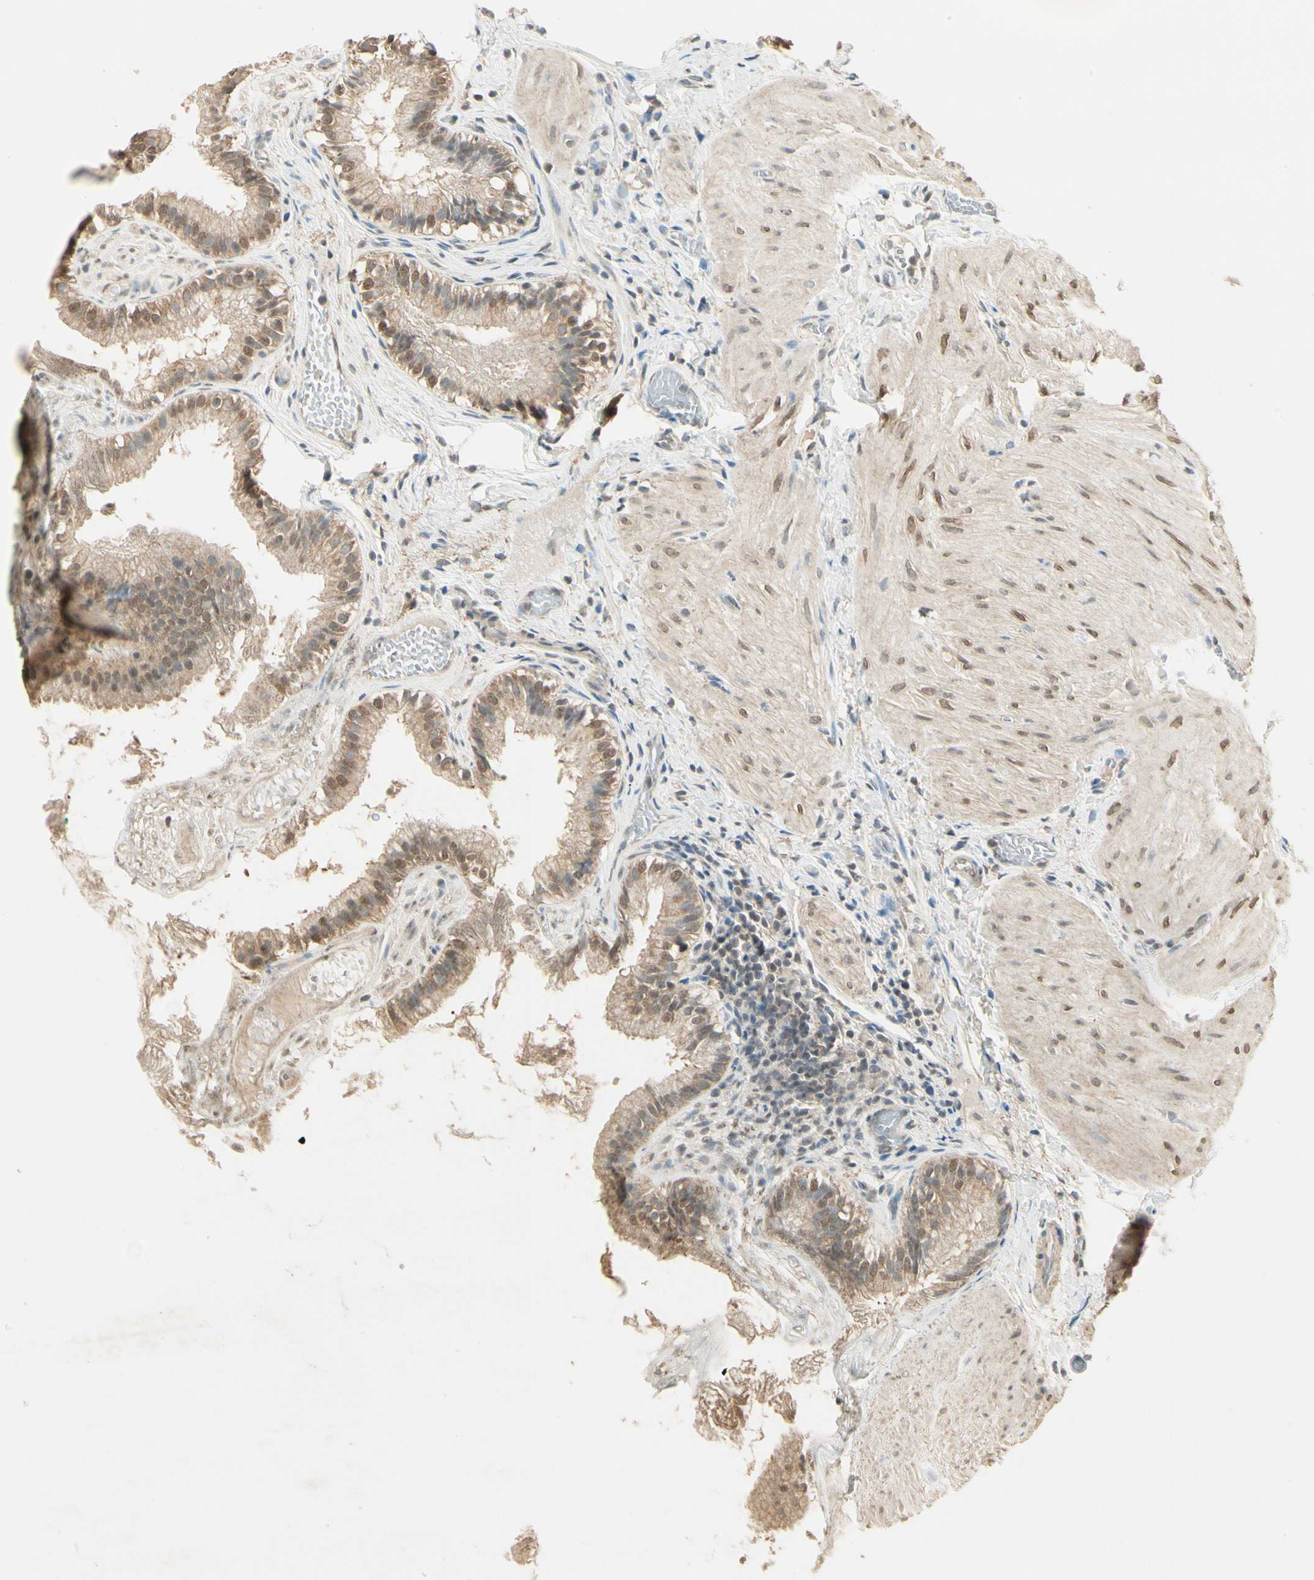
{"staining": {"intensity": "weak", "quantity": ">75%", "location": "cytoplasmic/membranous"}, "tissue": "gallbladder", "cell_type": "Glandular cells", "image_type": "normal", "snomed": [{"axis": "morphology", "description": "Normal tissue, NOS"}, {"axis": "topography", "description": "Gallbladder"}], "caption": "Protein expression analysis of benign gallbladder exhibits weak cytoplasmic/membranous expression in about >75% of glandular cells. The protein is stained brown, and the nuclei are stained in blue (DAB (3,3'-diaminobenzidine) IHC with brightfield microscopy, high magnification).", "gene": "SGCA", "patient": {"sex": "female", "age": 26}}